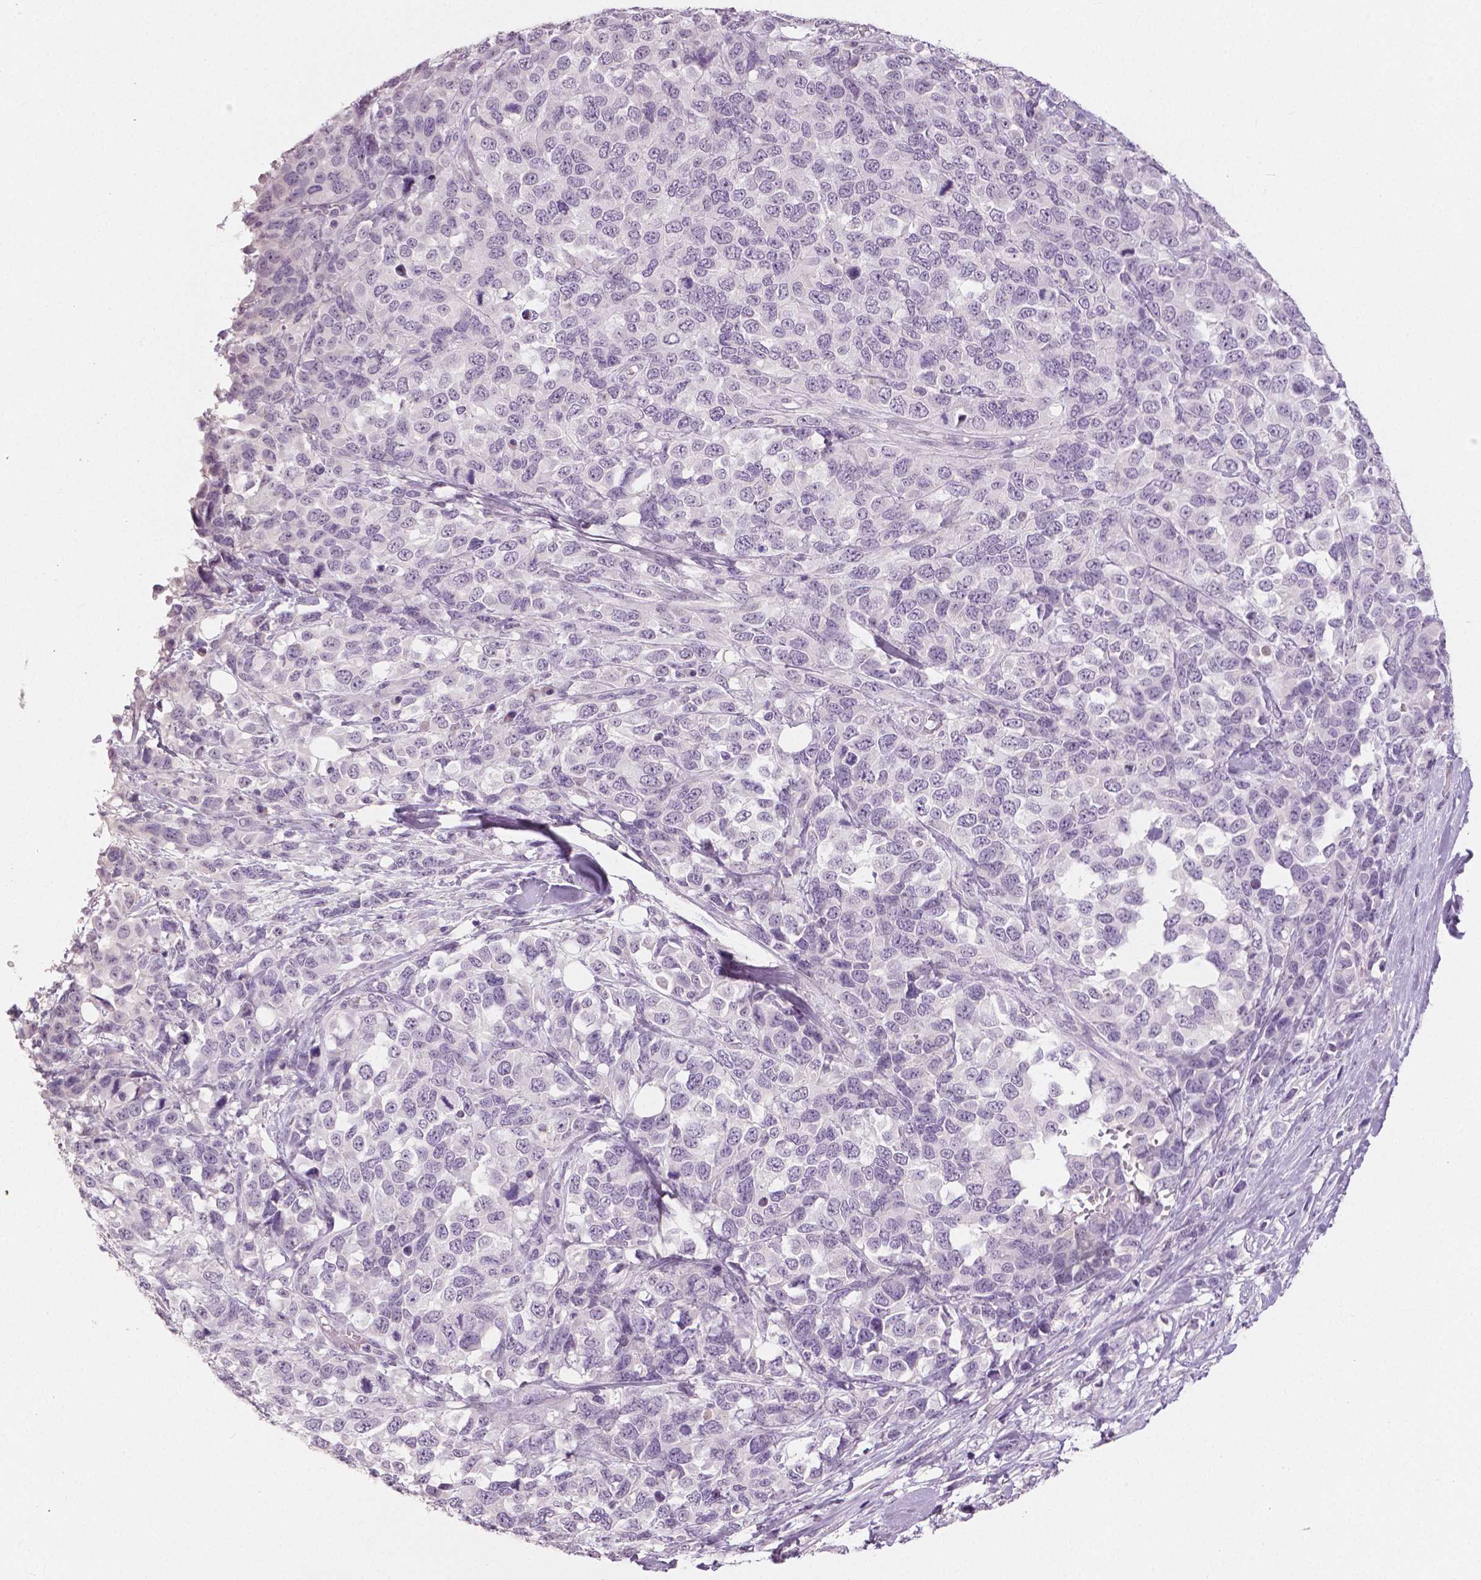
{"staining": {"intensity": "negative", "quantity": "none", "location": "none"}, "tissue": "melanoma", "cell_type": "Tumor cells", "image_type": "cancer", "snomed": [{"axis": "morphology", "description": "Malignant melanoma, Metastatic site"}, {"axis": "topography", "description": "Skin"}], "caption": "DAB (3,3'-diaminobenzidine) immunohistochemical staining of malignant melanoma (metastatic site) displays no significant staining in tumor cells. (DAB IHC, high magnification).", "gene": "NECAB1", "patient": {"sex": "male", "age": 84}}